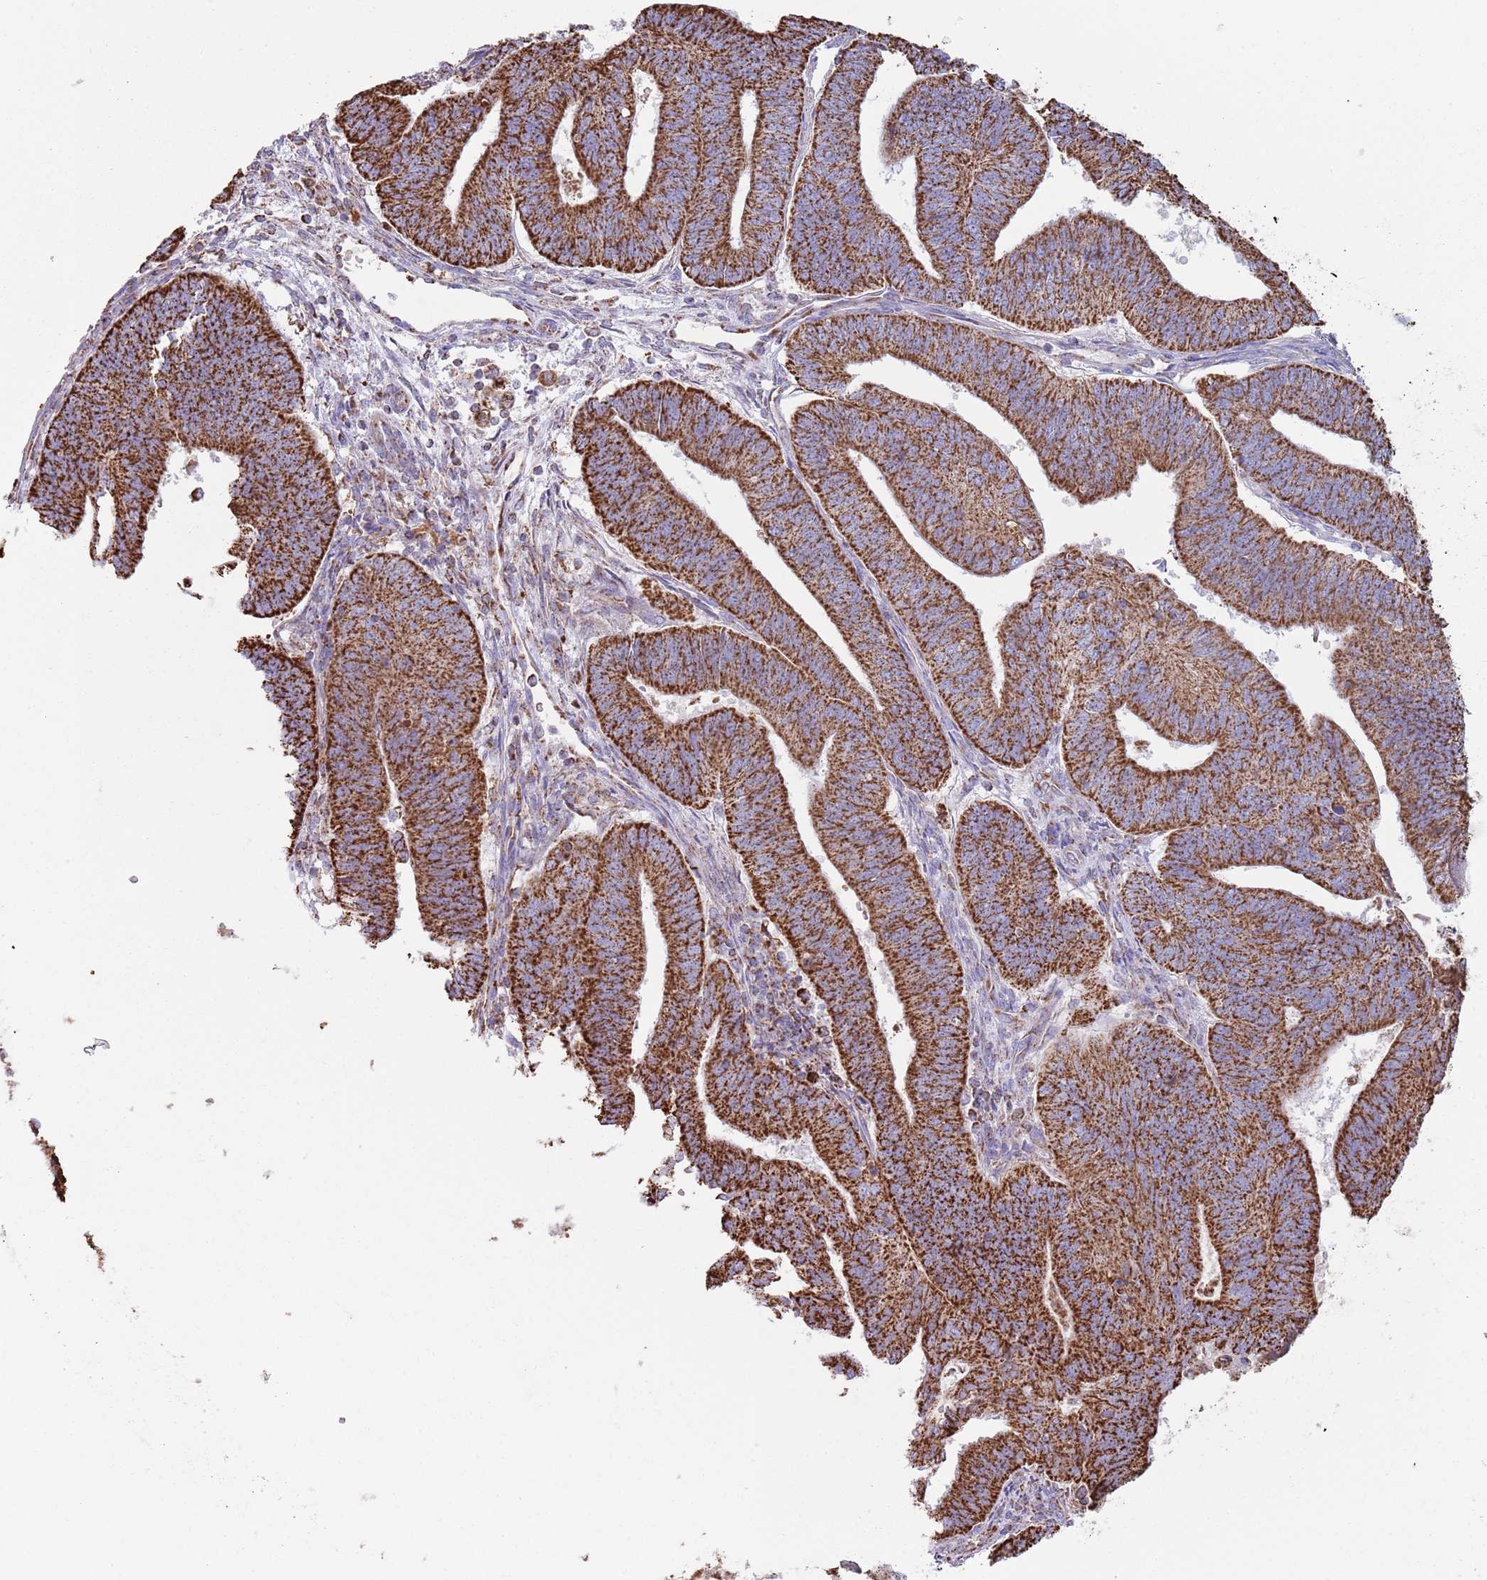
{"staining": {"intensity": "strong", "quantity": ">75%", "location": "cytoplasmic/membranous"}, "tissue": "endometrial cancer", "cell_type": "Tumor cells", "image_type": "cancer", "snomed": [{"axis": "morphology", "description": "Adenocarcinoma, NOS"}, {"axis": "topography", "description": "Endometrium"}], "caption": "Immunohistochemical staining of human endometrial cancer shows strong cytoplasmic/membranous protein staining in about >75% of tumor cells.", "gene": "TTLL1", "patient": {"sex": "female", "age": 70}}